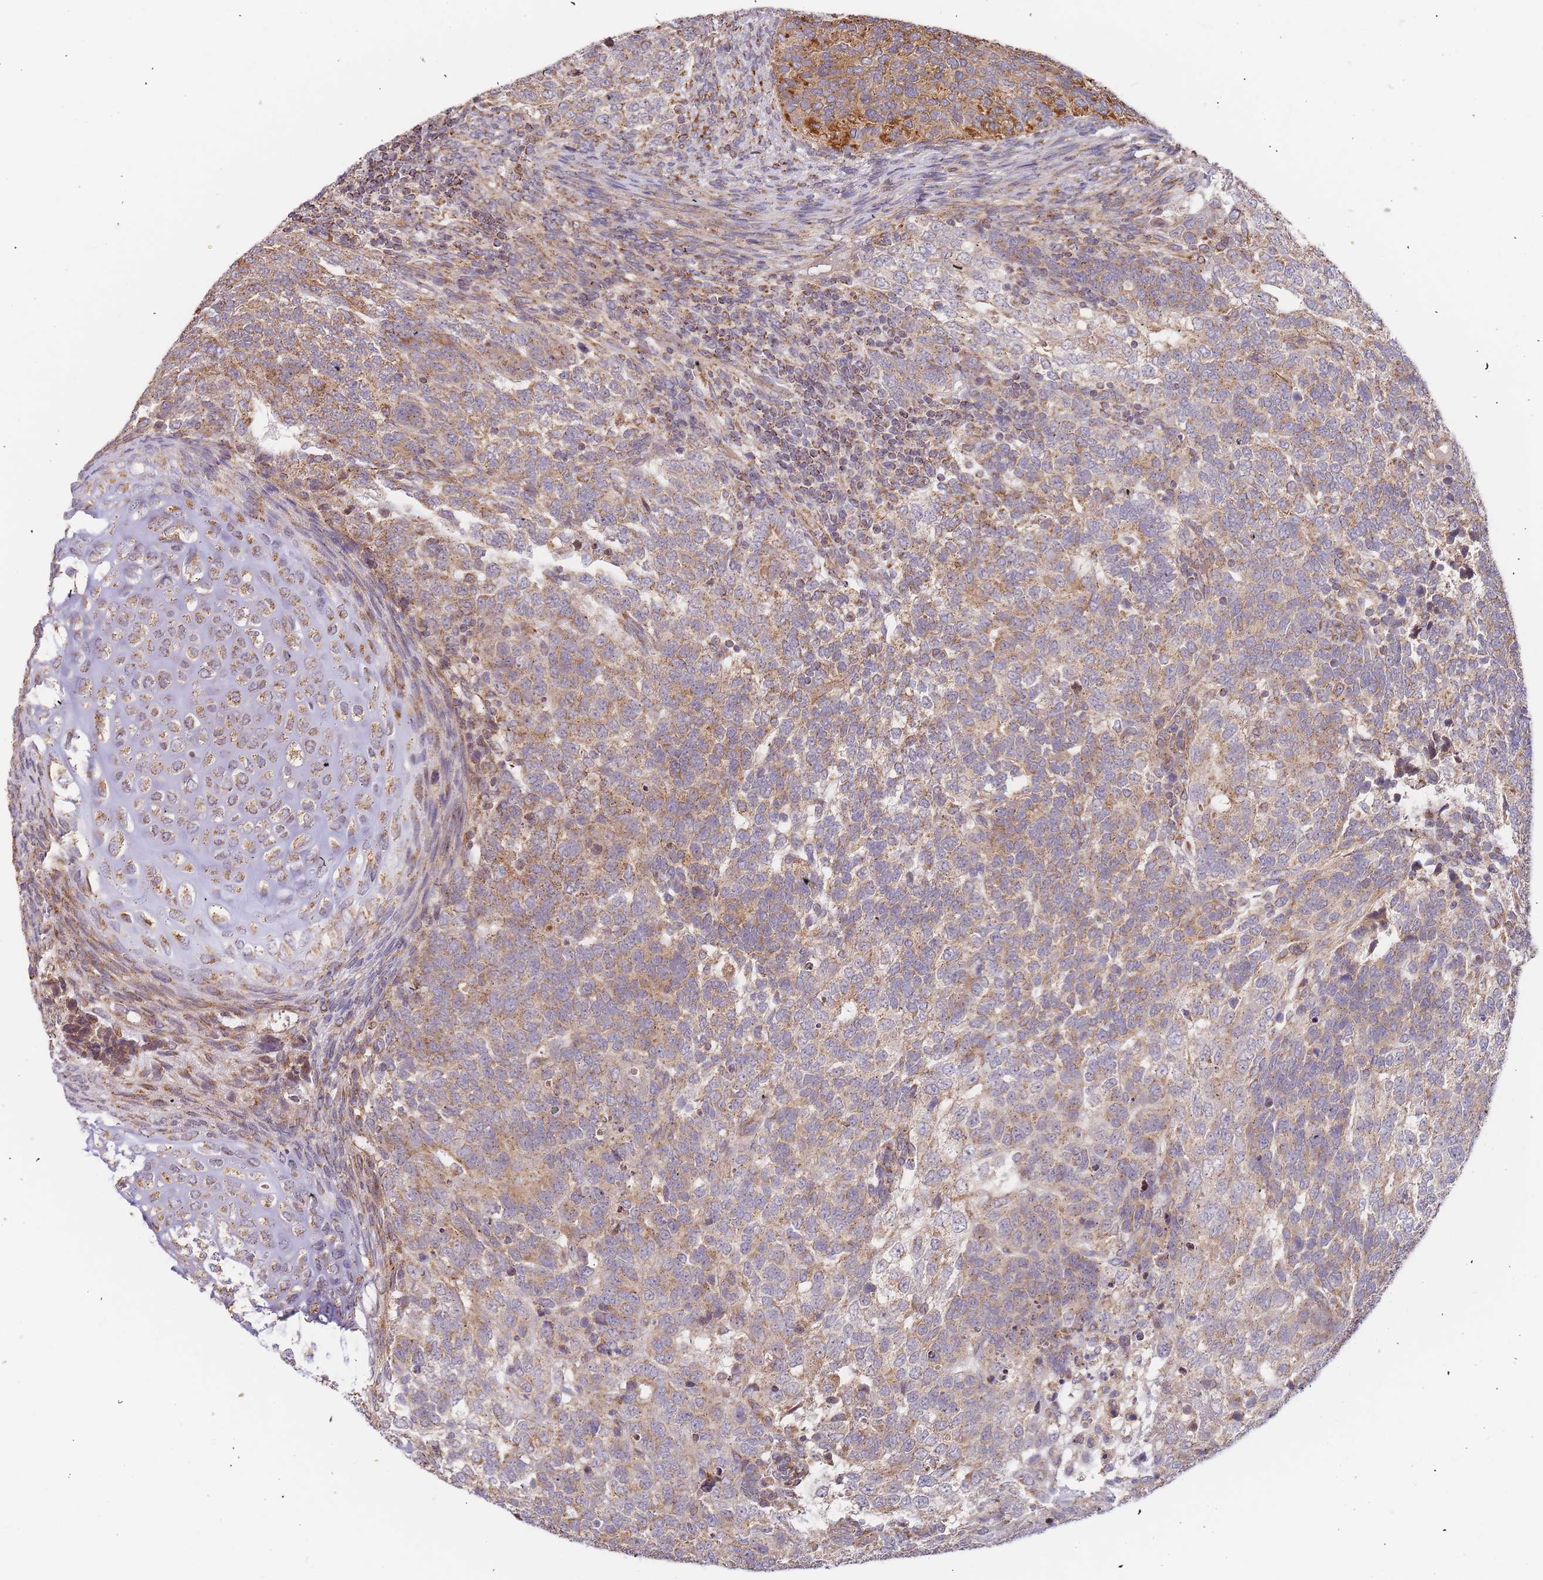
{"staining": {"intensity": "moderate", "quantity": "25%-75%", "location": "cytoplasmic/membranous"}, "tissue": "testis cancer", "cell_type": "Tumor cells", "image_type": "cancer", "snomed": [{"axis": "morphology", "description": "Carcinoma, Embryonal, NOS"}, {"axis": "topography", "description": "Testis"}], "caption": "This is an image of immunohistochemistry (IHC) staining of testis cancer, which shows moderate expression in the cytoplasmic/membranous of tumor cells.", "gene": "ADCY9", "patient": {"sex": "male", "age": 23}}